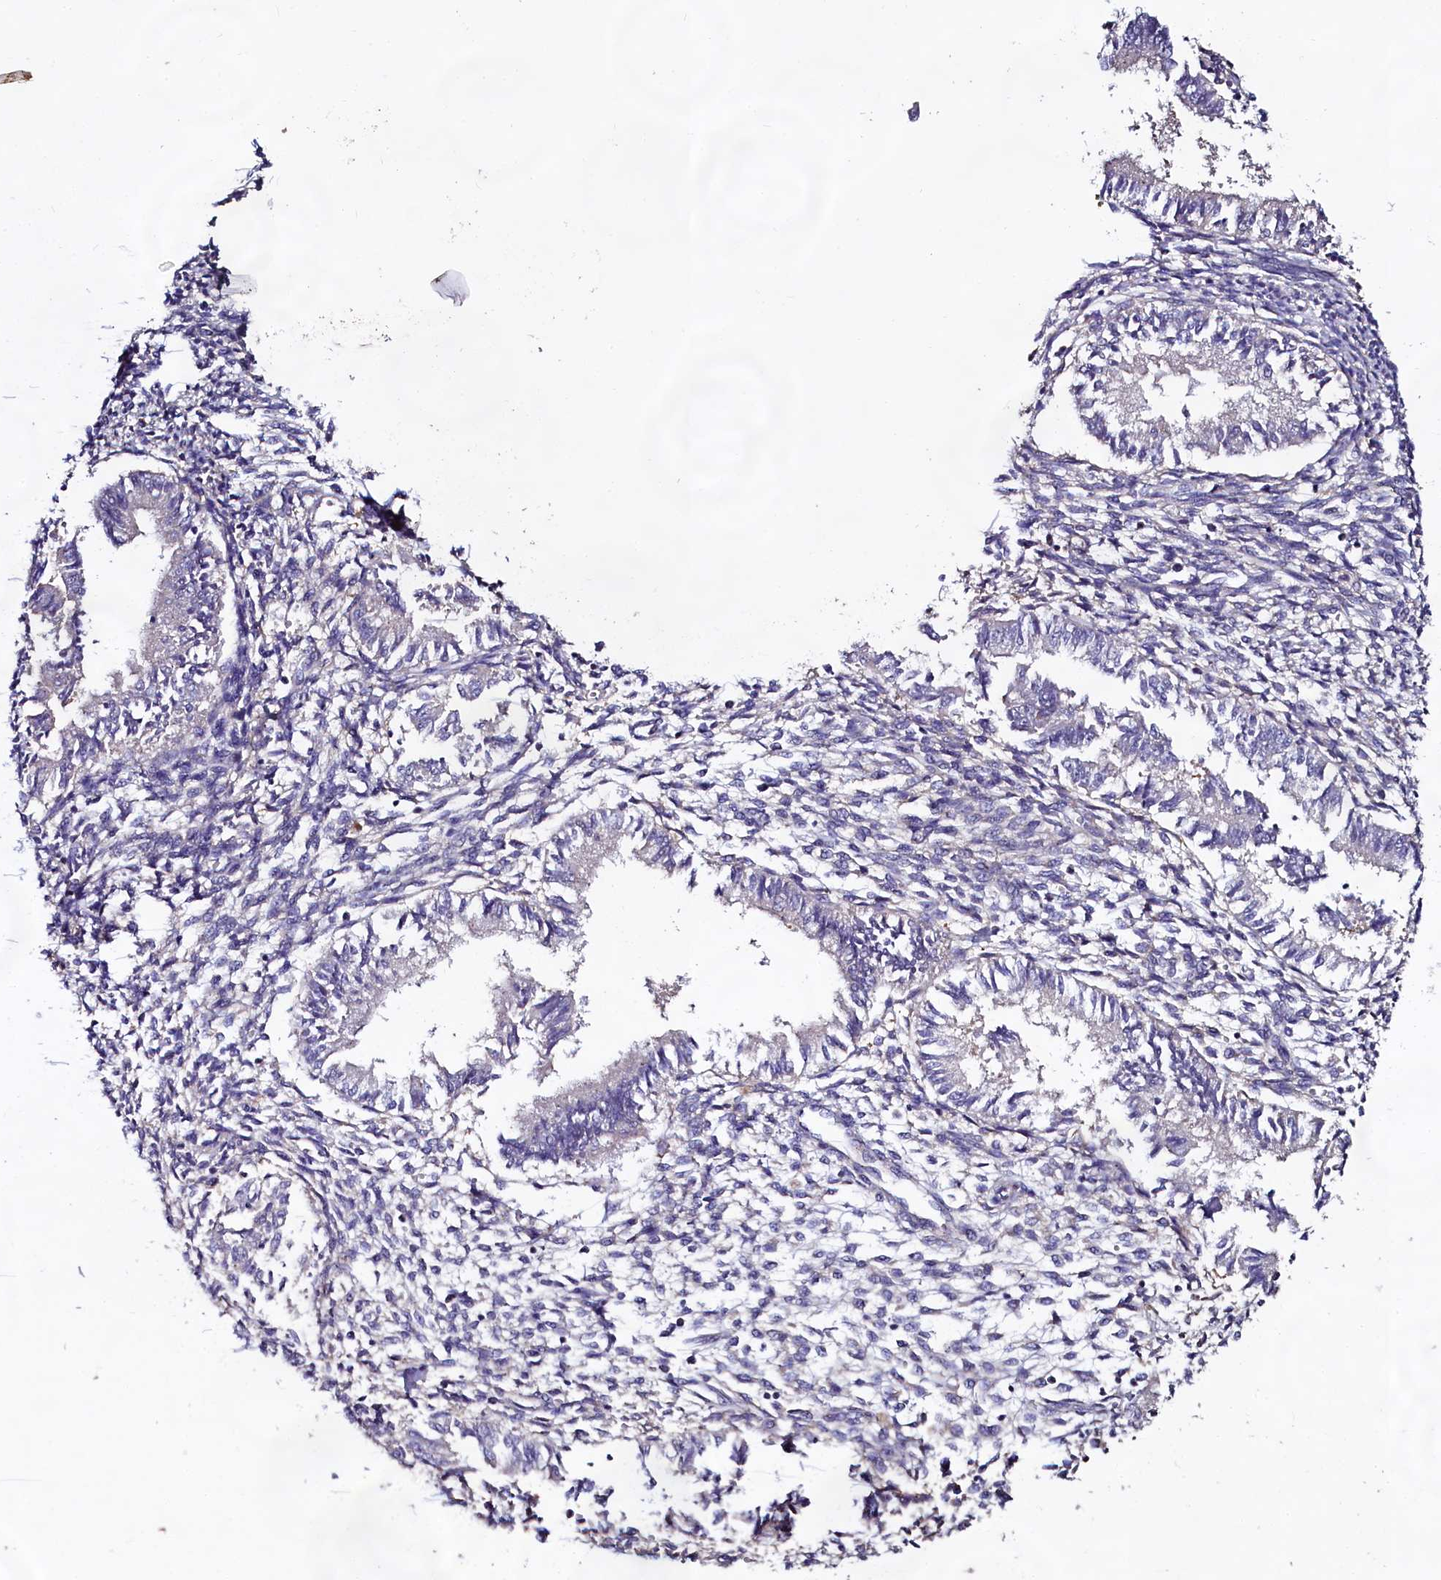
{"staining": {"intensity": "negative", "quantity": "none", "location": "none"}, "tissue": "endometrium", "cell_type": "Cells in endometrial stroma", "image_type": "normal", "snomed": [{"axis": "morphology", "description": "Normal tissue, NOS"}, {"axis": "topography", "description": "Uterus"}, {"axis": "topography", "description": "Endometrium"}], "caption": "IHC micrograph of unremarkable endometrium: human endometrium stained with DAB reveals no significant protein positivity in cells in endometrial stroma.", "gene": "USPL1", "patient": {"sex": "female", "age": 48}}